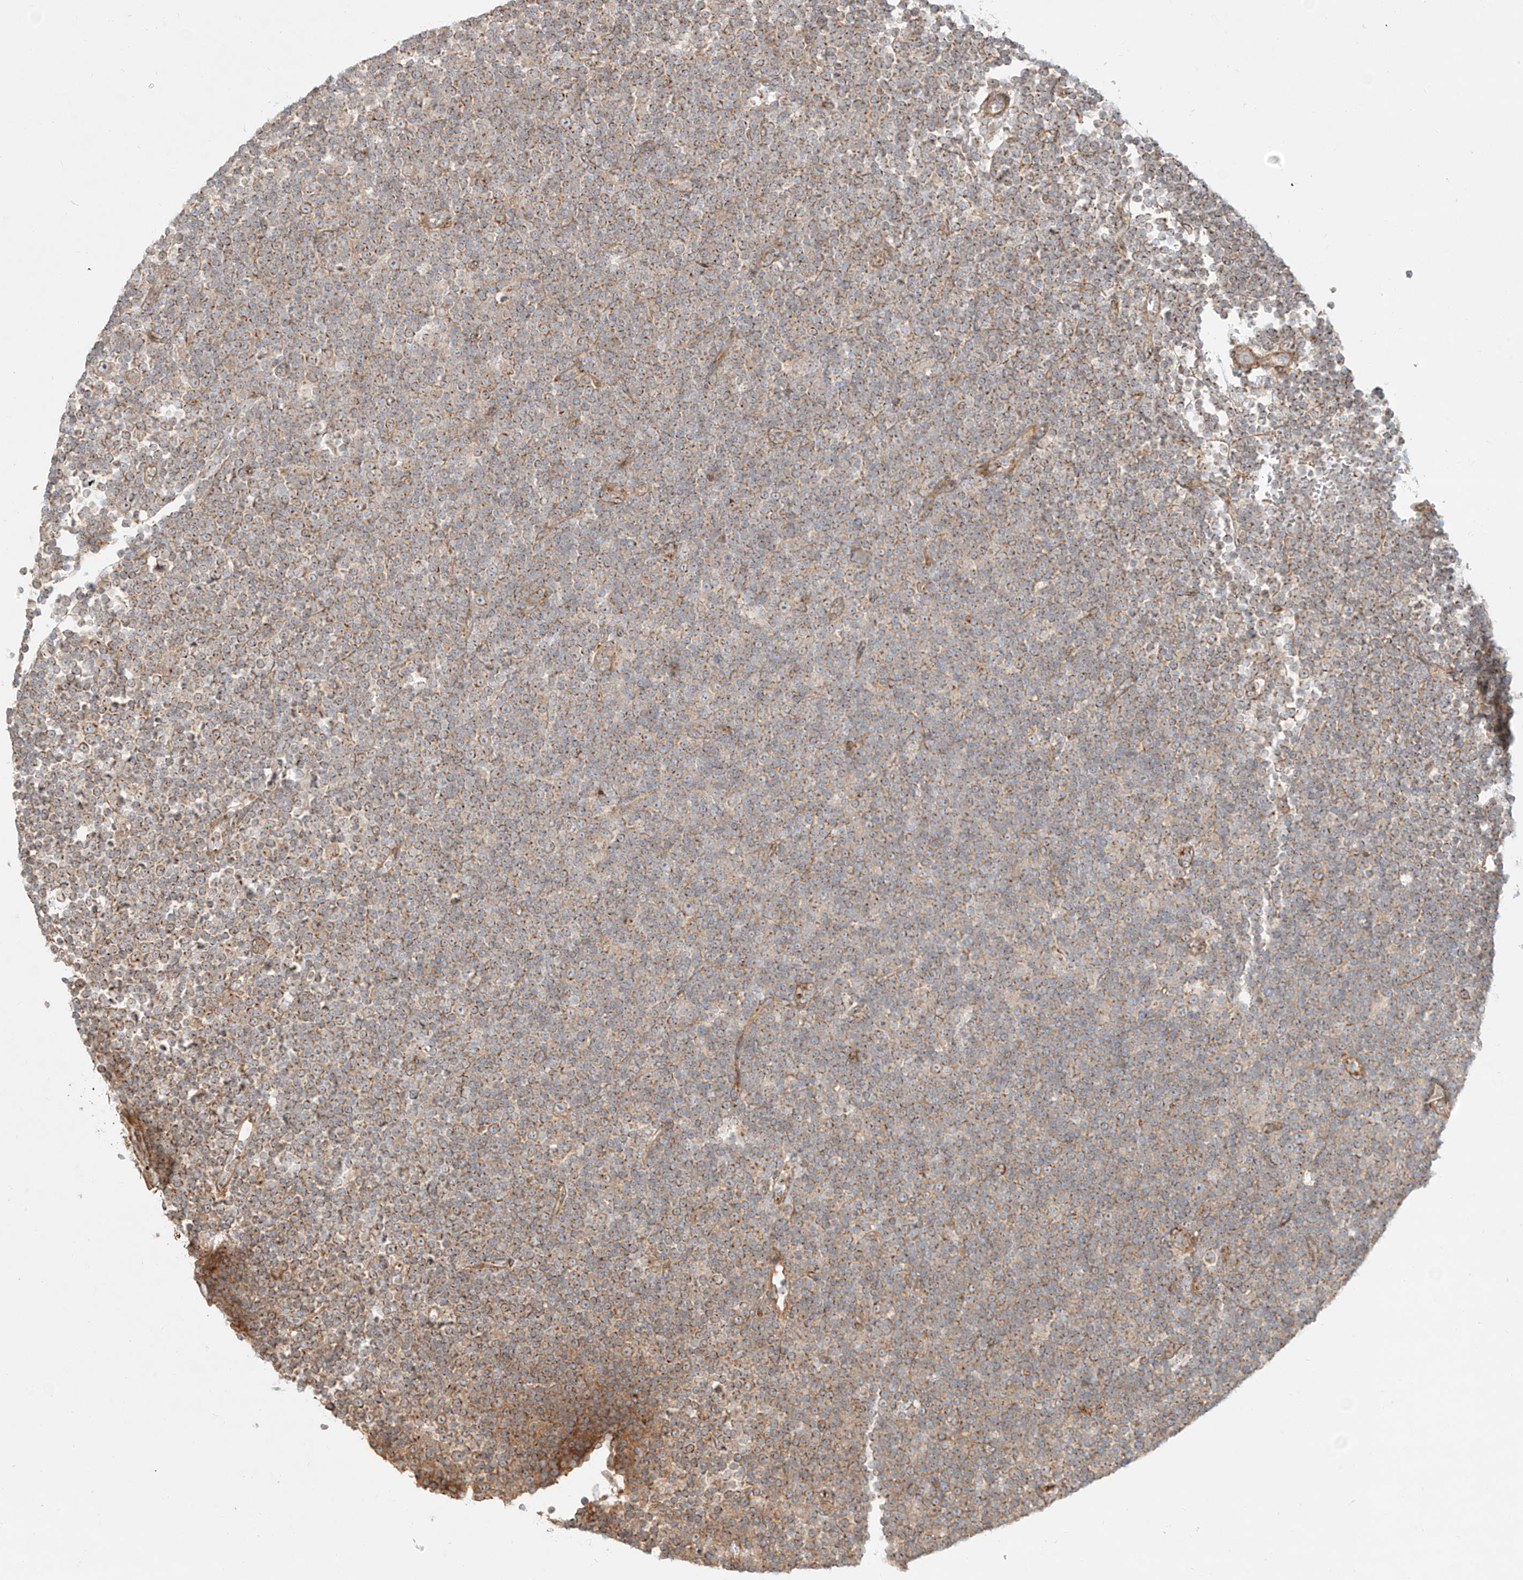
{"staining": {"intensity": "moderate", "quantity": ">75%", "location": "cytoplasmic/membranous"}, "tissue": "lymphoma", "cell_type": "Tumor cells", "image_type": "cancer", "snomed": [{"axis": "morphology", "description": "Malignant lymphoma, non-Hodgkin's type, Low grade"}, {"axis": "topography", "description": "Lymph node"}], "caption": "A high-resolution image shows immunohistochemistry (IHC) staining of lymphoma, which displays moderate cytoplasmic/membranous staining in about >75% of tumor cells.", "gene": "ZNF287", "patient": {"sex": "female", "age": 67}}